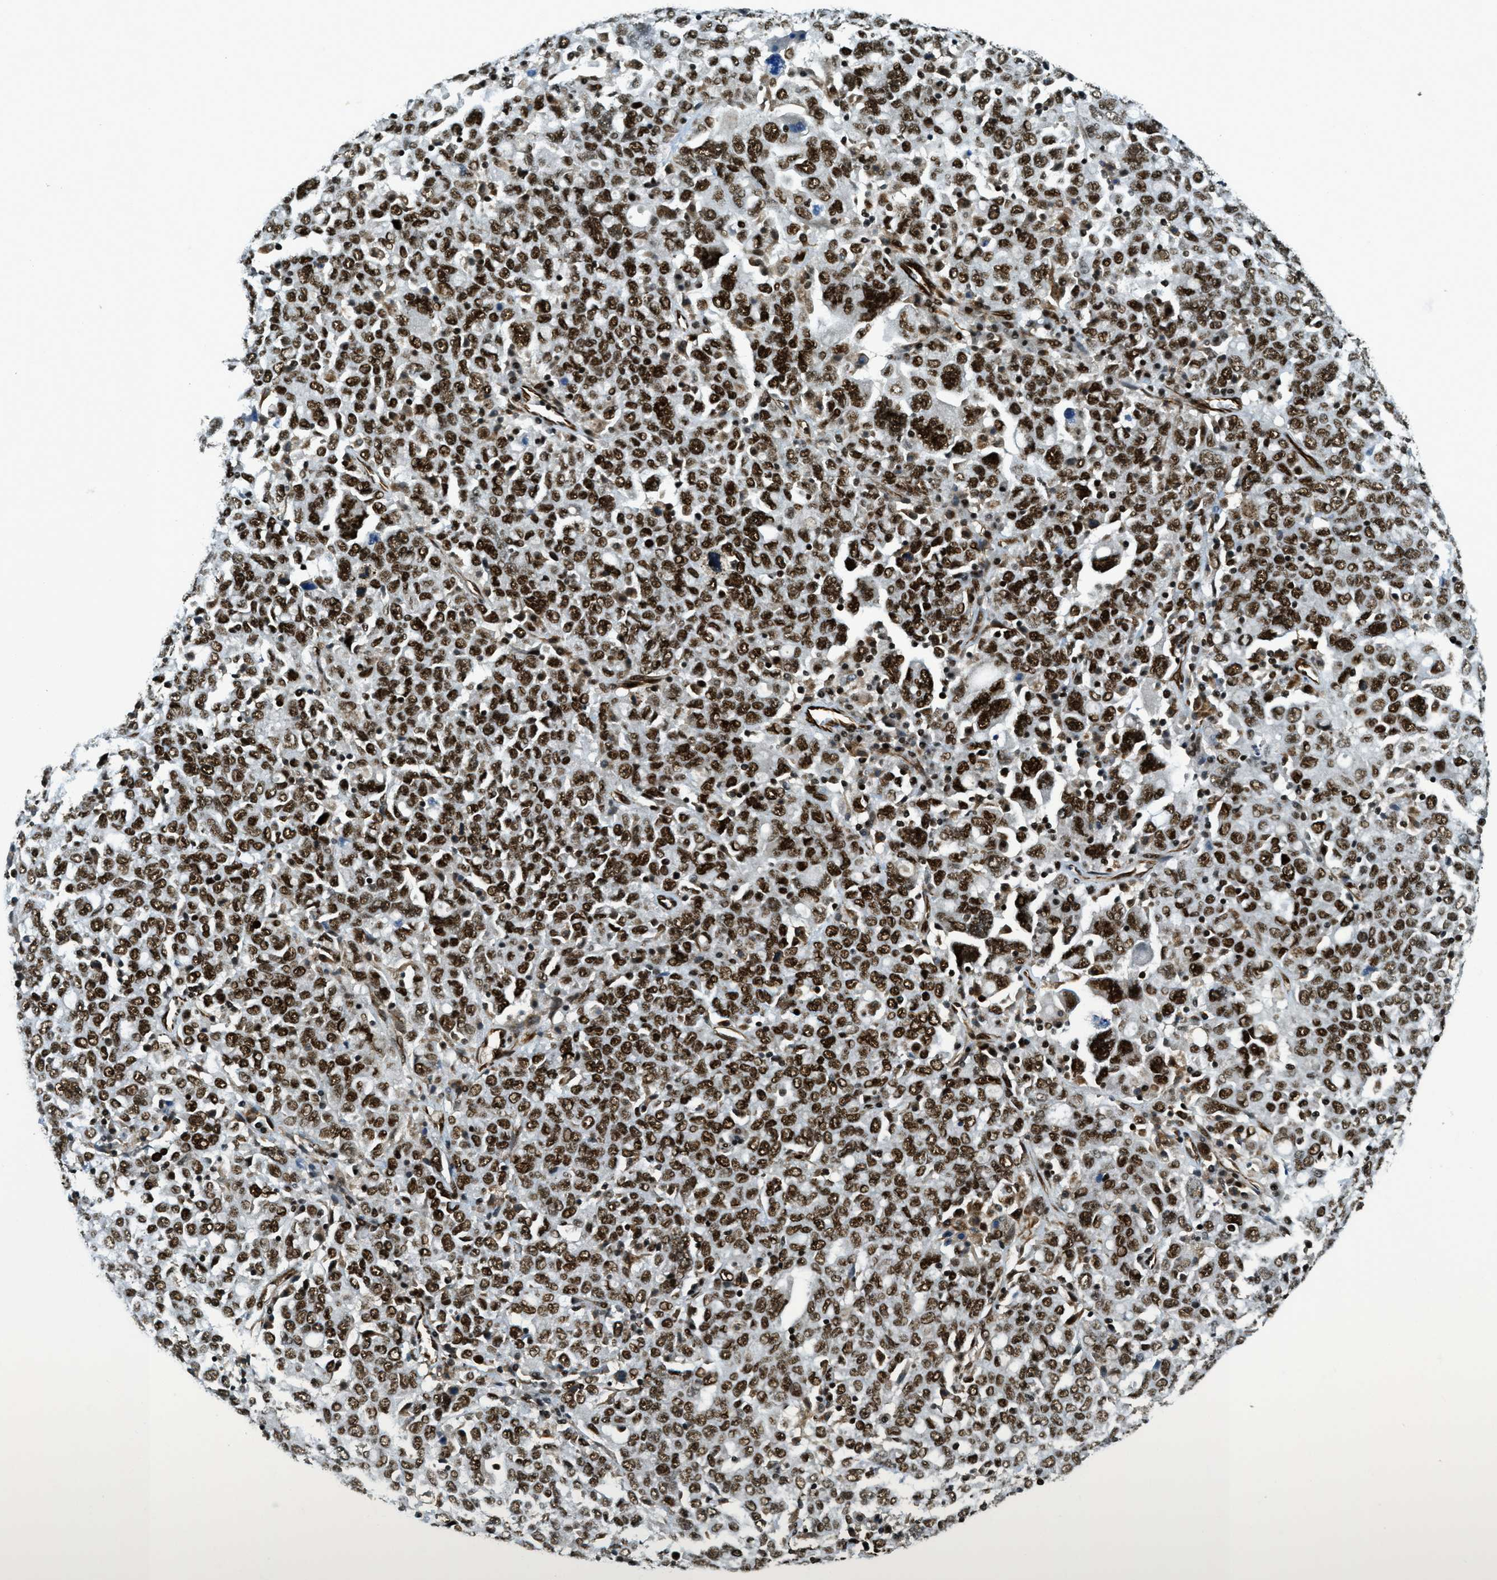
{"staining": {"intensity": "strong", "quantity": ">75%", "location": "nuclear"}, "tissue": "ovarian cancer", "cell_type": "Tumor cells", "image_type": "cancer", "snomed": [{"axis": "morphology", "description": "Carcinoma, endometroid"}, {"axis": "topography", "description": "Ovary"}], "caption": "Ovarian endometroid carcinoma stained with DAB (3,3'-diaminobenzidine) immunohistochemistry (IHC) reveals high levels of strong nuclear staining in about >75% of tumor cells.", "gene": "ZFR", "patient": {"sex": "female", "age": 62}}